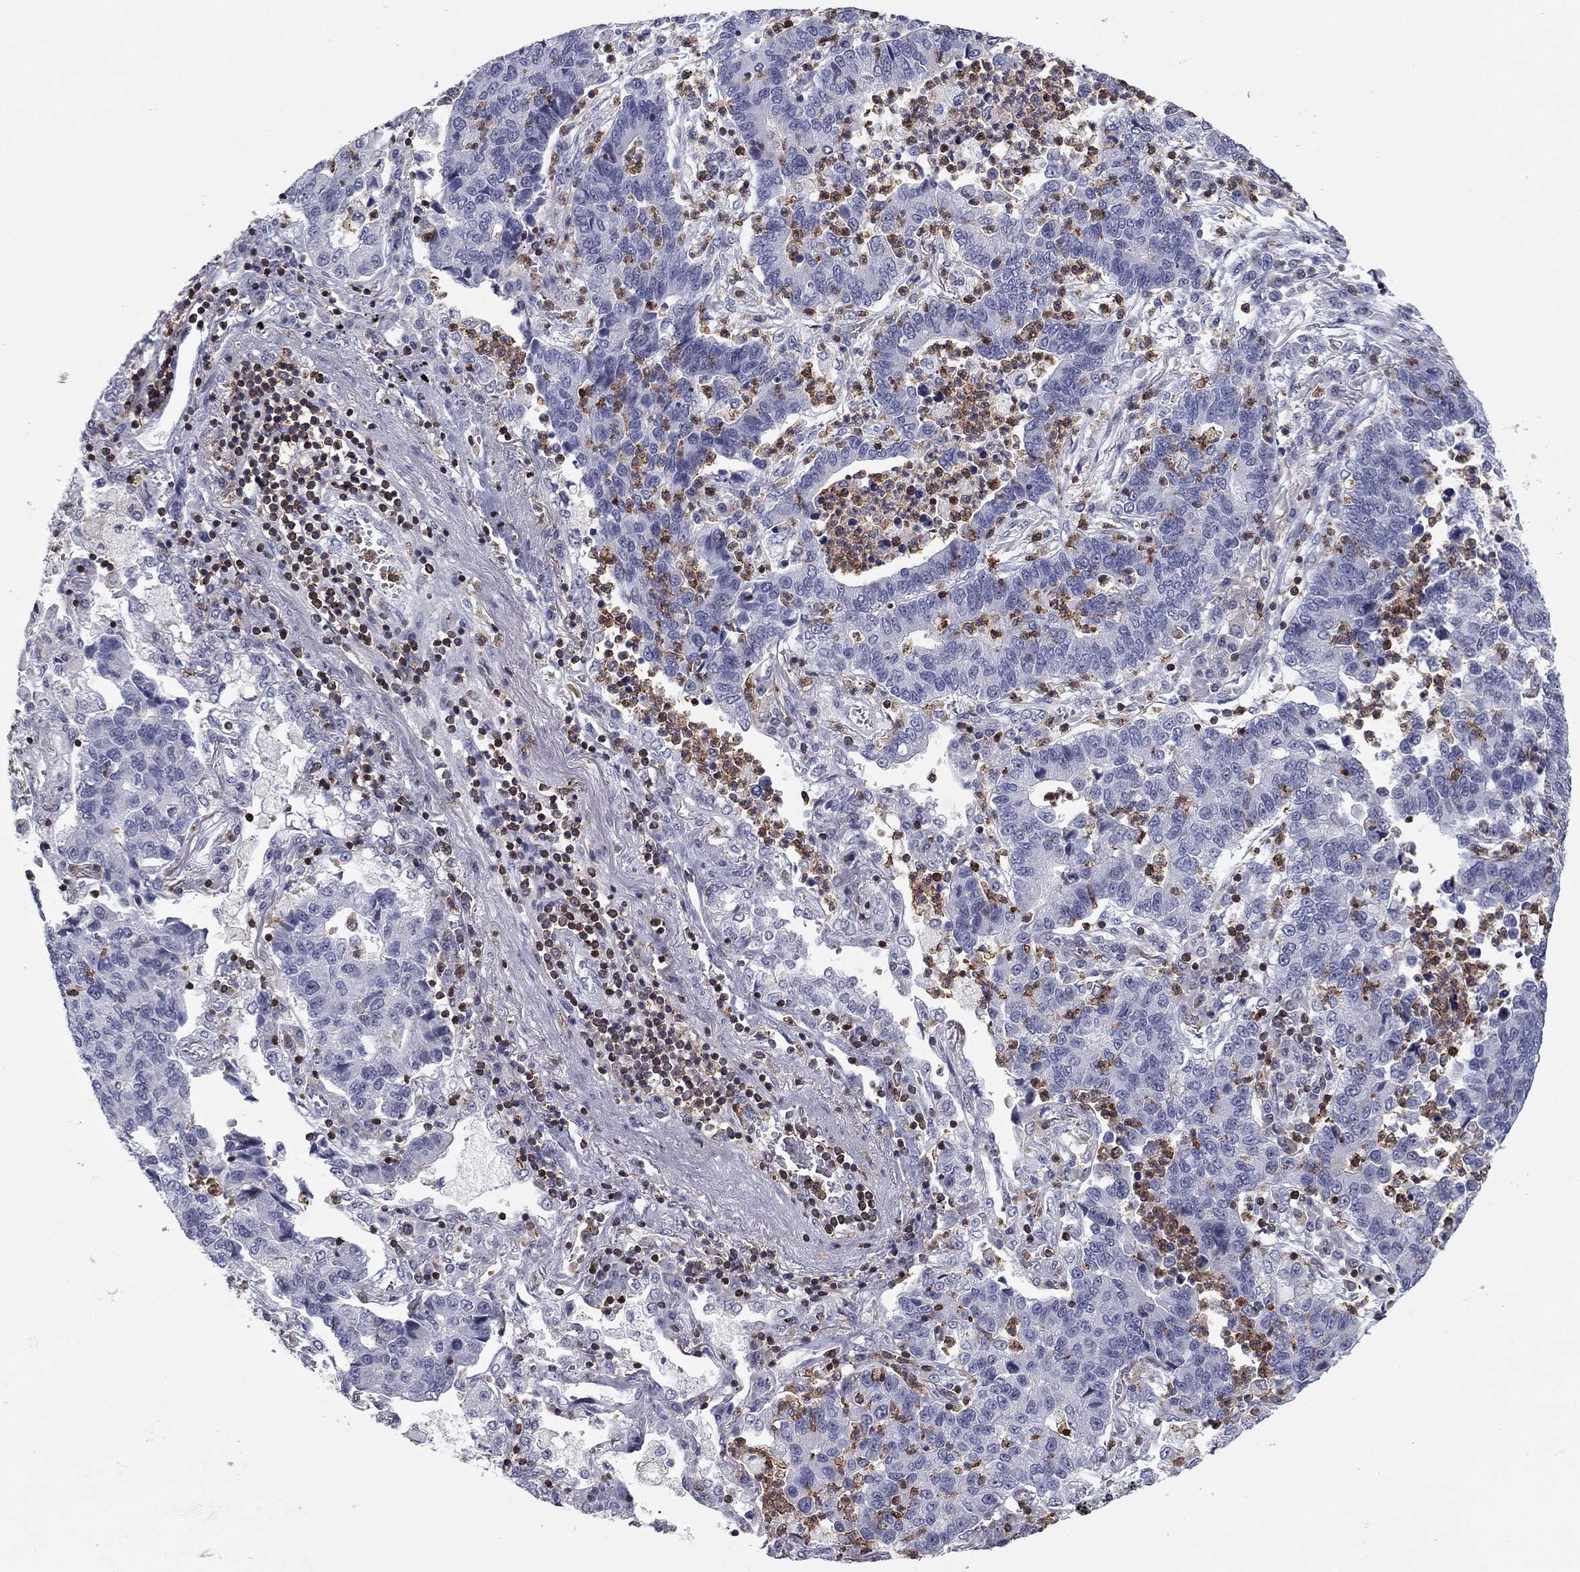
{"staining": {"intensity": "negative", "quantity": "none", "location": "none"}, "tissue": "lung cancer", "cell_type": "Tumor cells", "image_type": "cancer", "snomed": [{"axis": "morphology", "description": "Adenocarcinoma, NOS"}, {"axis": "topography", "description": "Lung"}], "caption": "Tumor cells are negative for brown protein staining in lung cancer (adenocarcinoma). (DAB (3,3'-diaminobenzidine) immunohistochemistry (IHC) with hematoxylin counter stain).", "gene": "ARHGAP27", "patient": {"sex": "female", "age": 57}}